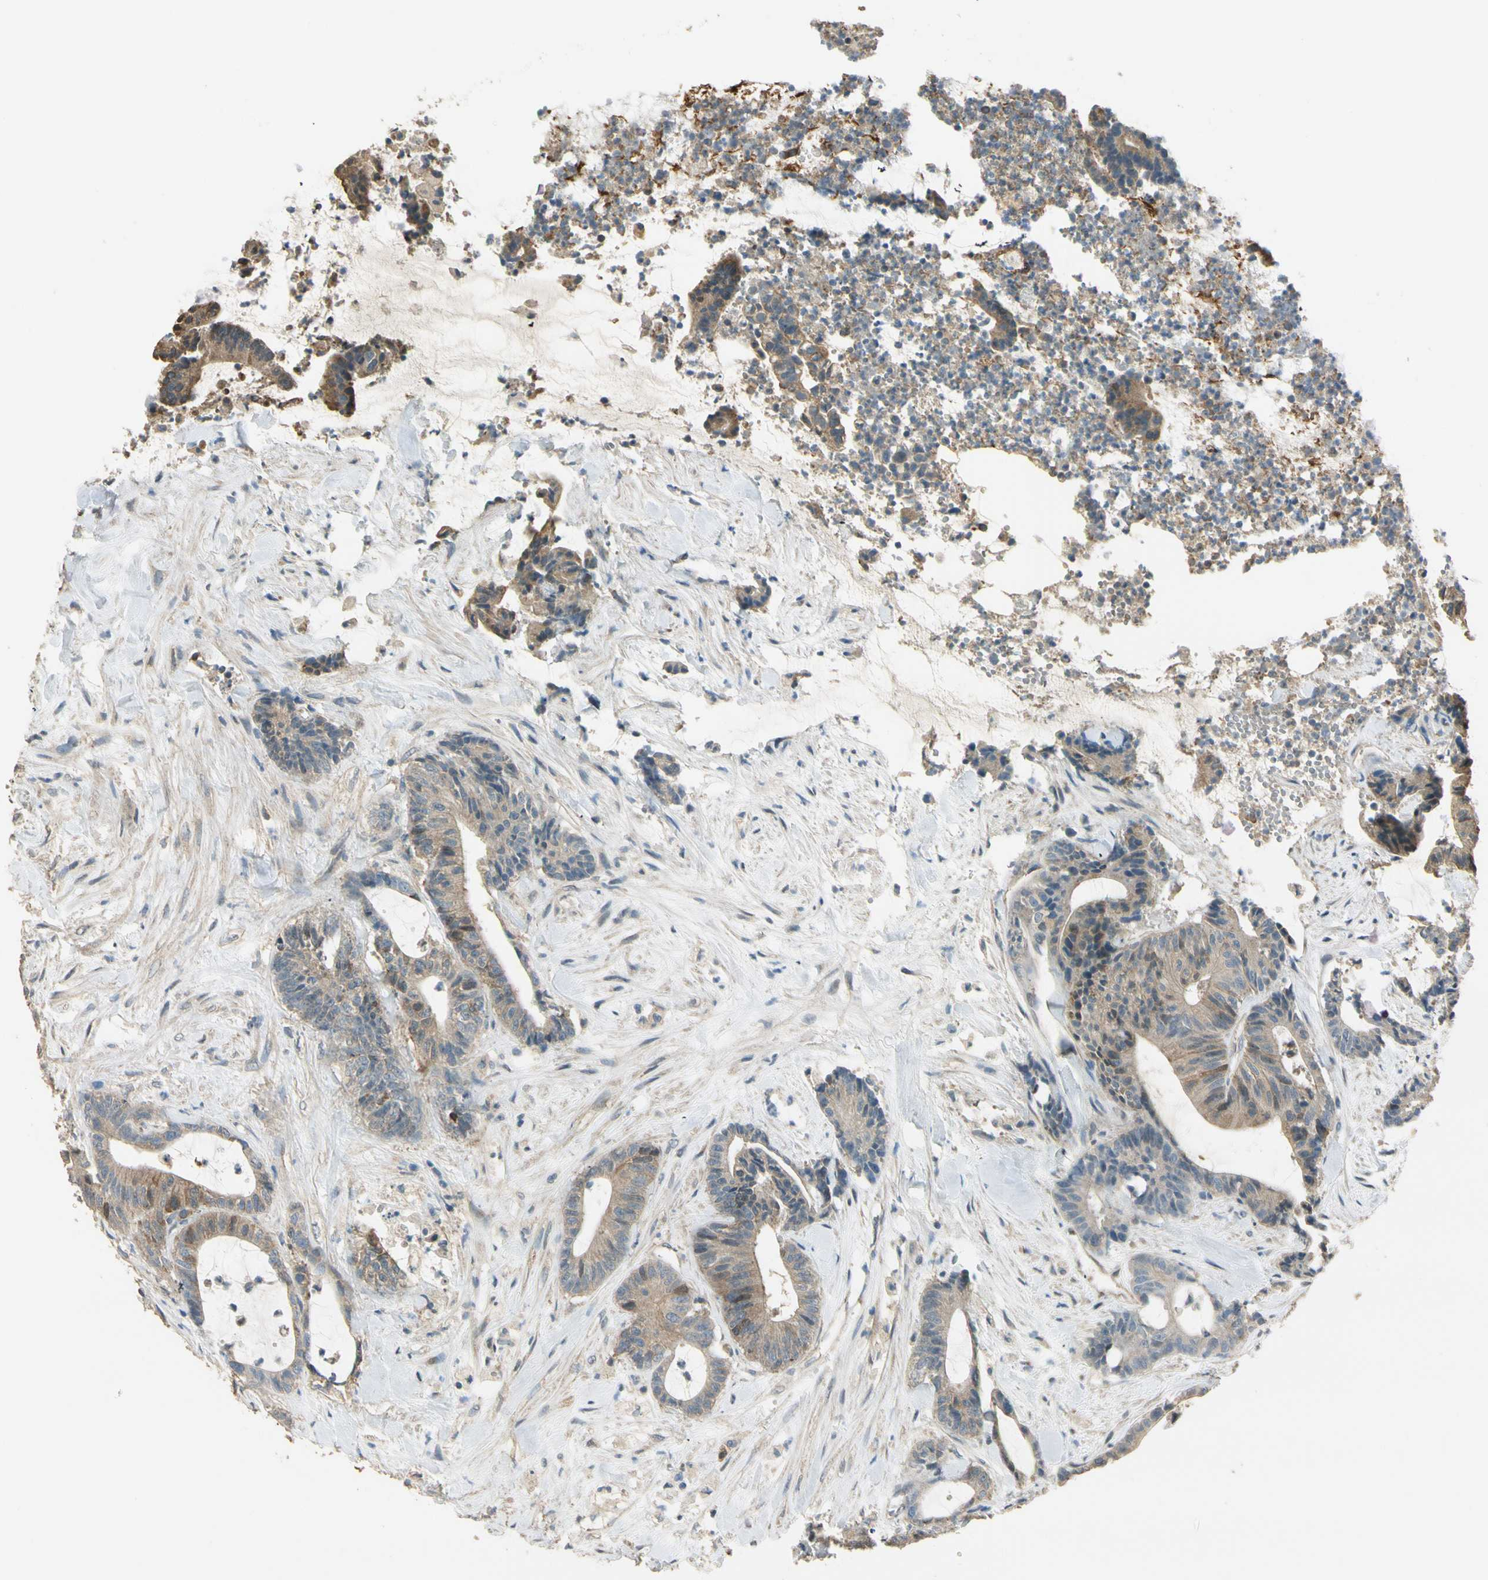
{"staining": {"intensity": "weak", "quantity": ">75%", "location": "cytoplasmic/membranous"}, "tissue": "colorectal cancer", "cell_type": "Tumor cells", "image_type": "cancer", "snomed": [{"axis": "morphology", "description": "Adenocarcinoma, NOS"}, {"axis": "topography", "description": "Colon"}], "caption": "Tumor cells demonstrate weak cytoplasmic/membranous staining in approximately >75% of cells in colorectal adenocarcinoma.", "gene": "PLXNA1", "patient": {"sex": "female", "age": 84}}